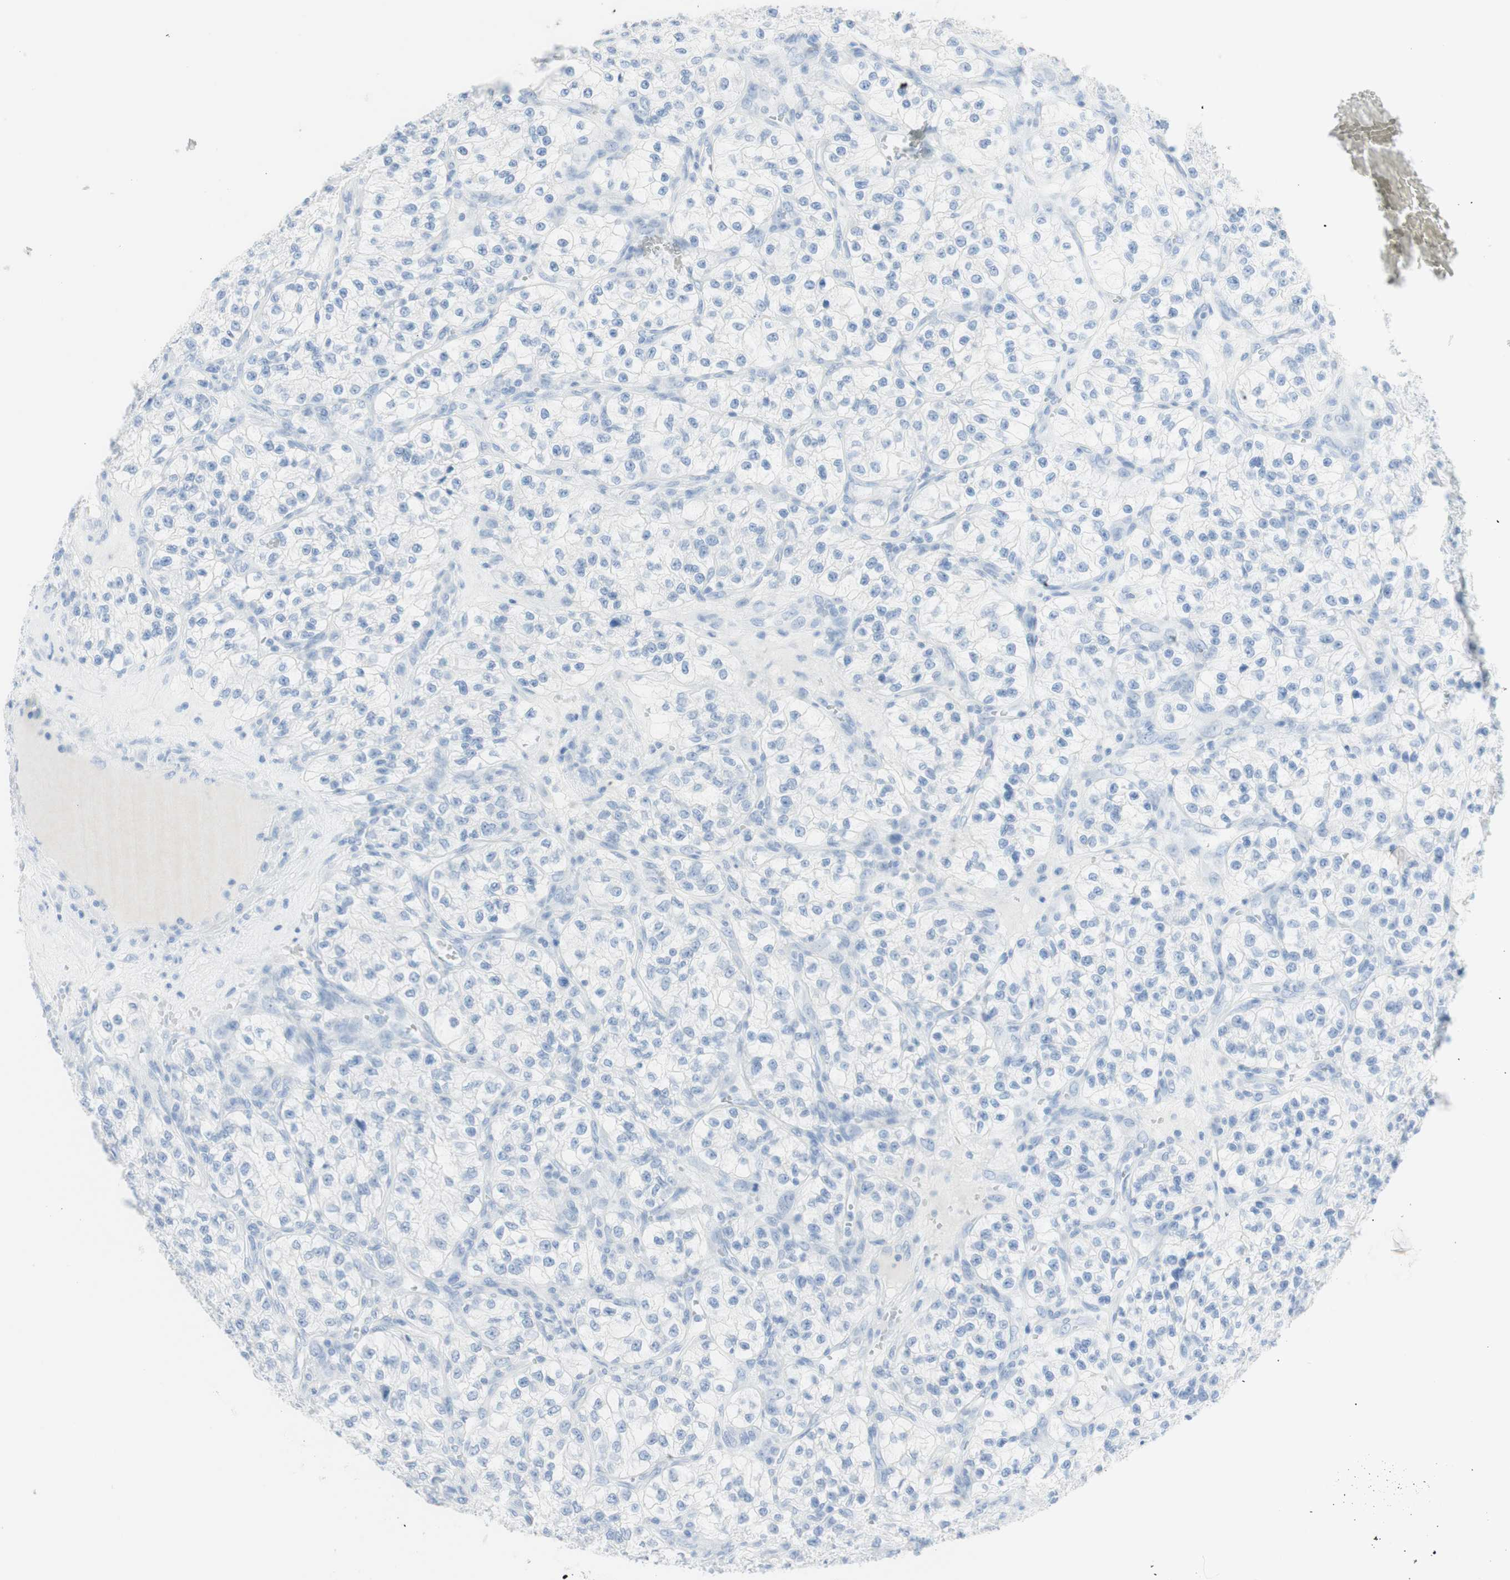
{"staining": {"intensity": "negative", "quantity": "none", "location": "none"}, "tissue": "renal cancer", "cell_type": "Tumor cells", "image_type": "cancer", "snomed": [{"axis": "morphology", "description": "Adenocarcinoma, NOS"}, {"axis": "topography", "description": "Kidney"}], "caption": "IHC histopathology image of renal cancer (adenocarcinoma) stained for a protein (brown), which exhibits no staining in tumor cells.", "gene": "TPO", "patient": {"sex": "female", "age": 57}}